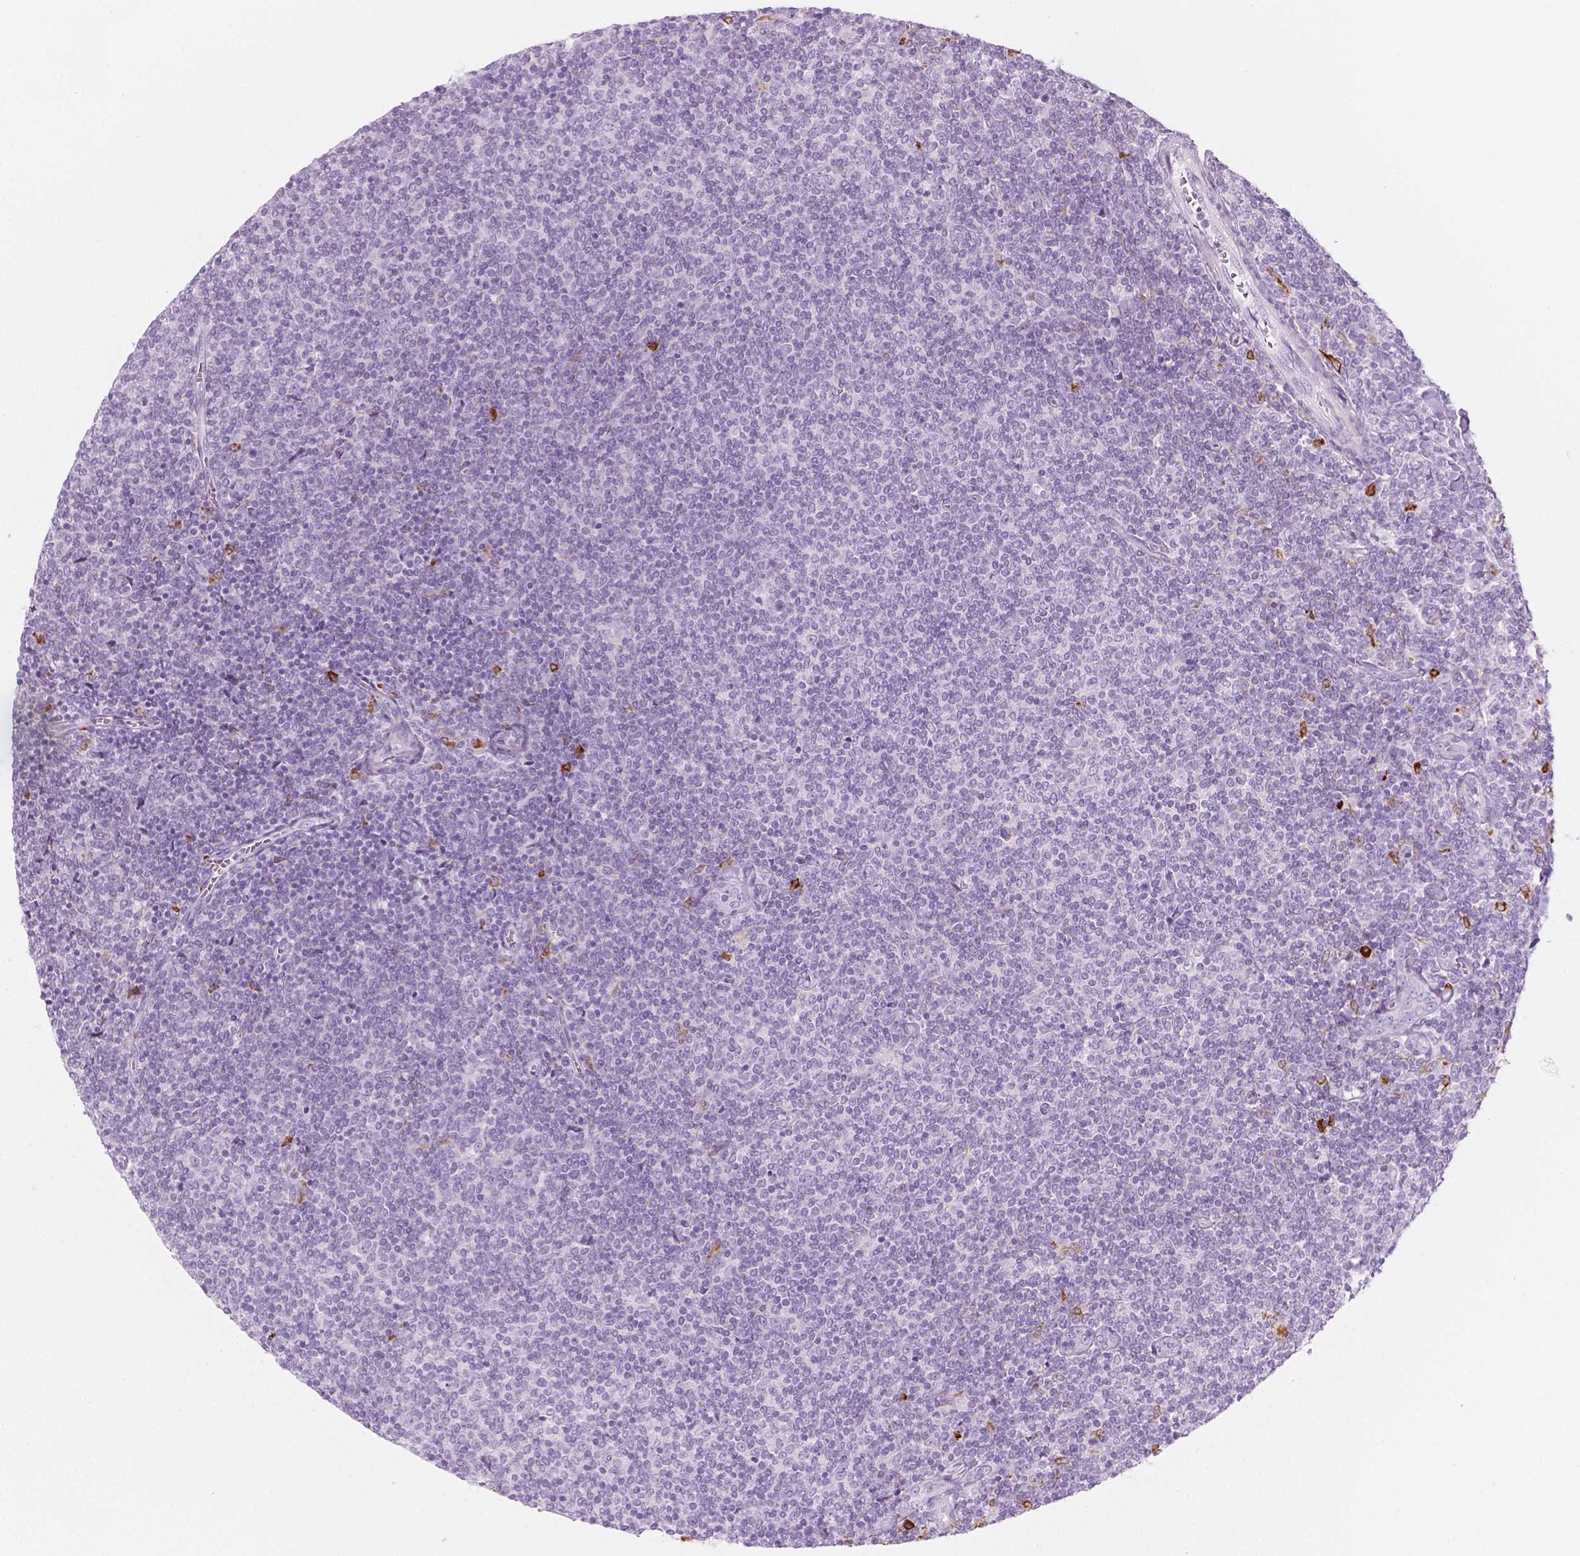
{"staining": {"intensity": "negative", "quantity": "none", "location": "none"}, "tissue": "lymphoma", "cell_type": "Tumor cells", "image_type": "cancer", "snomed": [{"axis": "morphology", "description": "Malignant lymphoma, non-Hodgkin's type, Low grade"}, {"axis": "topography", "description": "Lymph node"}], "caption": "Immunohistochemistry of lymphoma demonstrates no expression in tumor cells.", "gene": "CES1", "patient": {"sex": "male", "age": 52}}